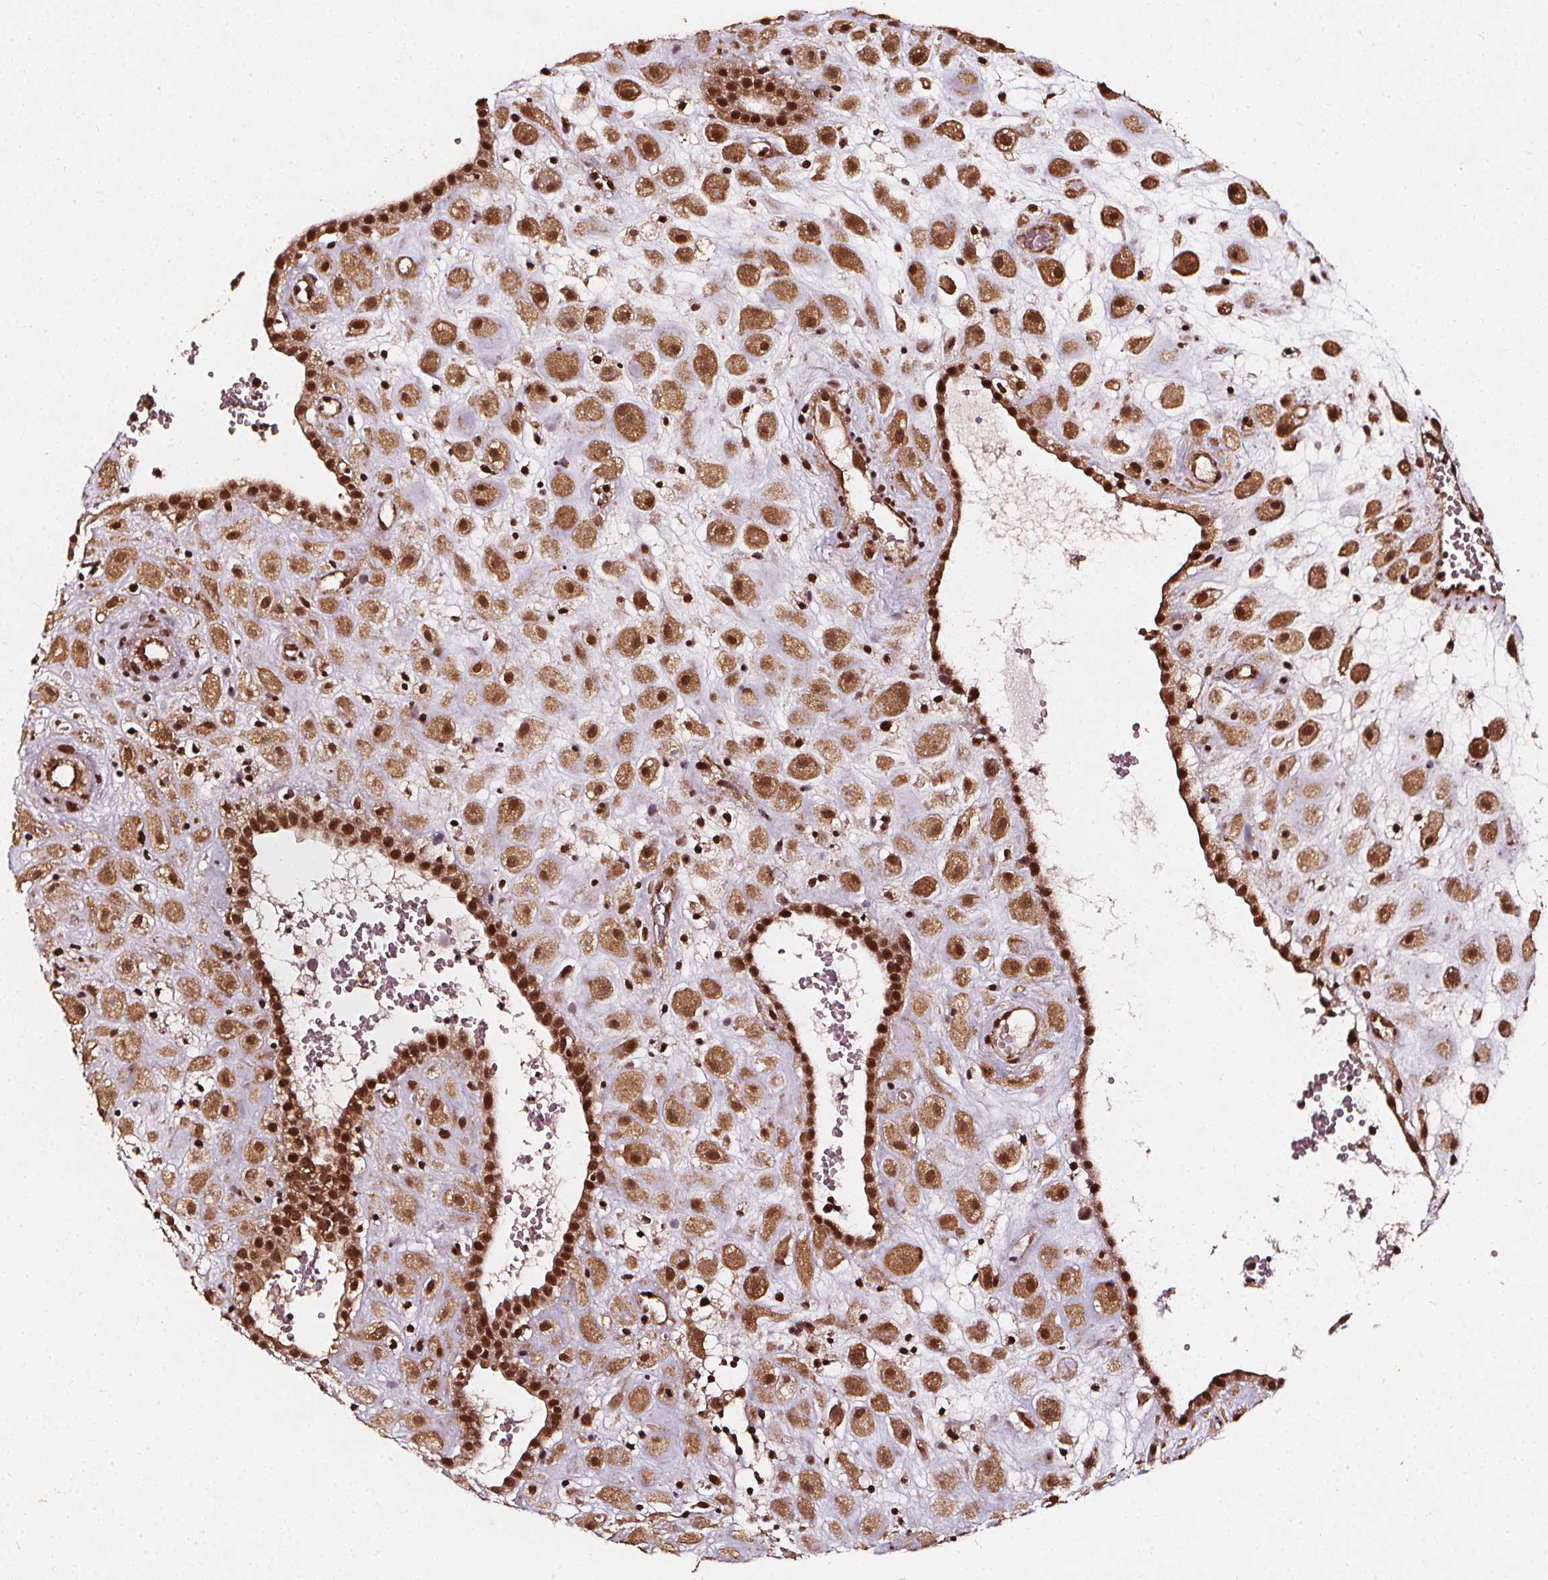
{"staining": {"intensity": "moderate", "quantity": ">75%", "location": "cytoplasmic/membranous,nuclear"}, "tissue": "placenta", "cell_type": "Decidual cells", "image_type": "normal", "snomed": [{"axis": "morphology", "description": "Normal tissue, NOS"}, {"axis": "topography", "description": "Placenta"}], "caption": "Benign placenta was stained to show a protein in brown. There is medium levels of moderate cytoplasmic/membranous,nuclear positivity in approximately >75% of decidual cells. (DAB = brown stain, brightfield microscopy at high magnification).", "gene": "SMN1", "patient": {"sex": "female", "age": 24}}